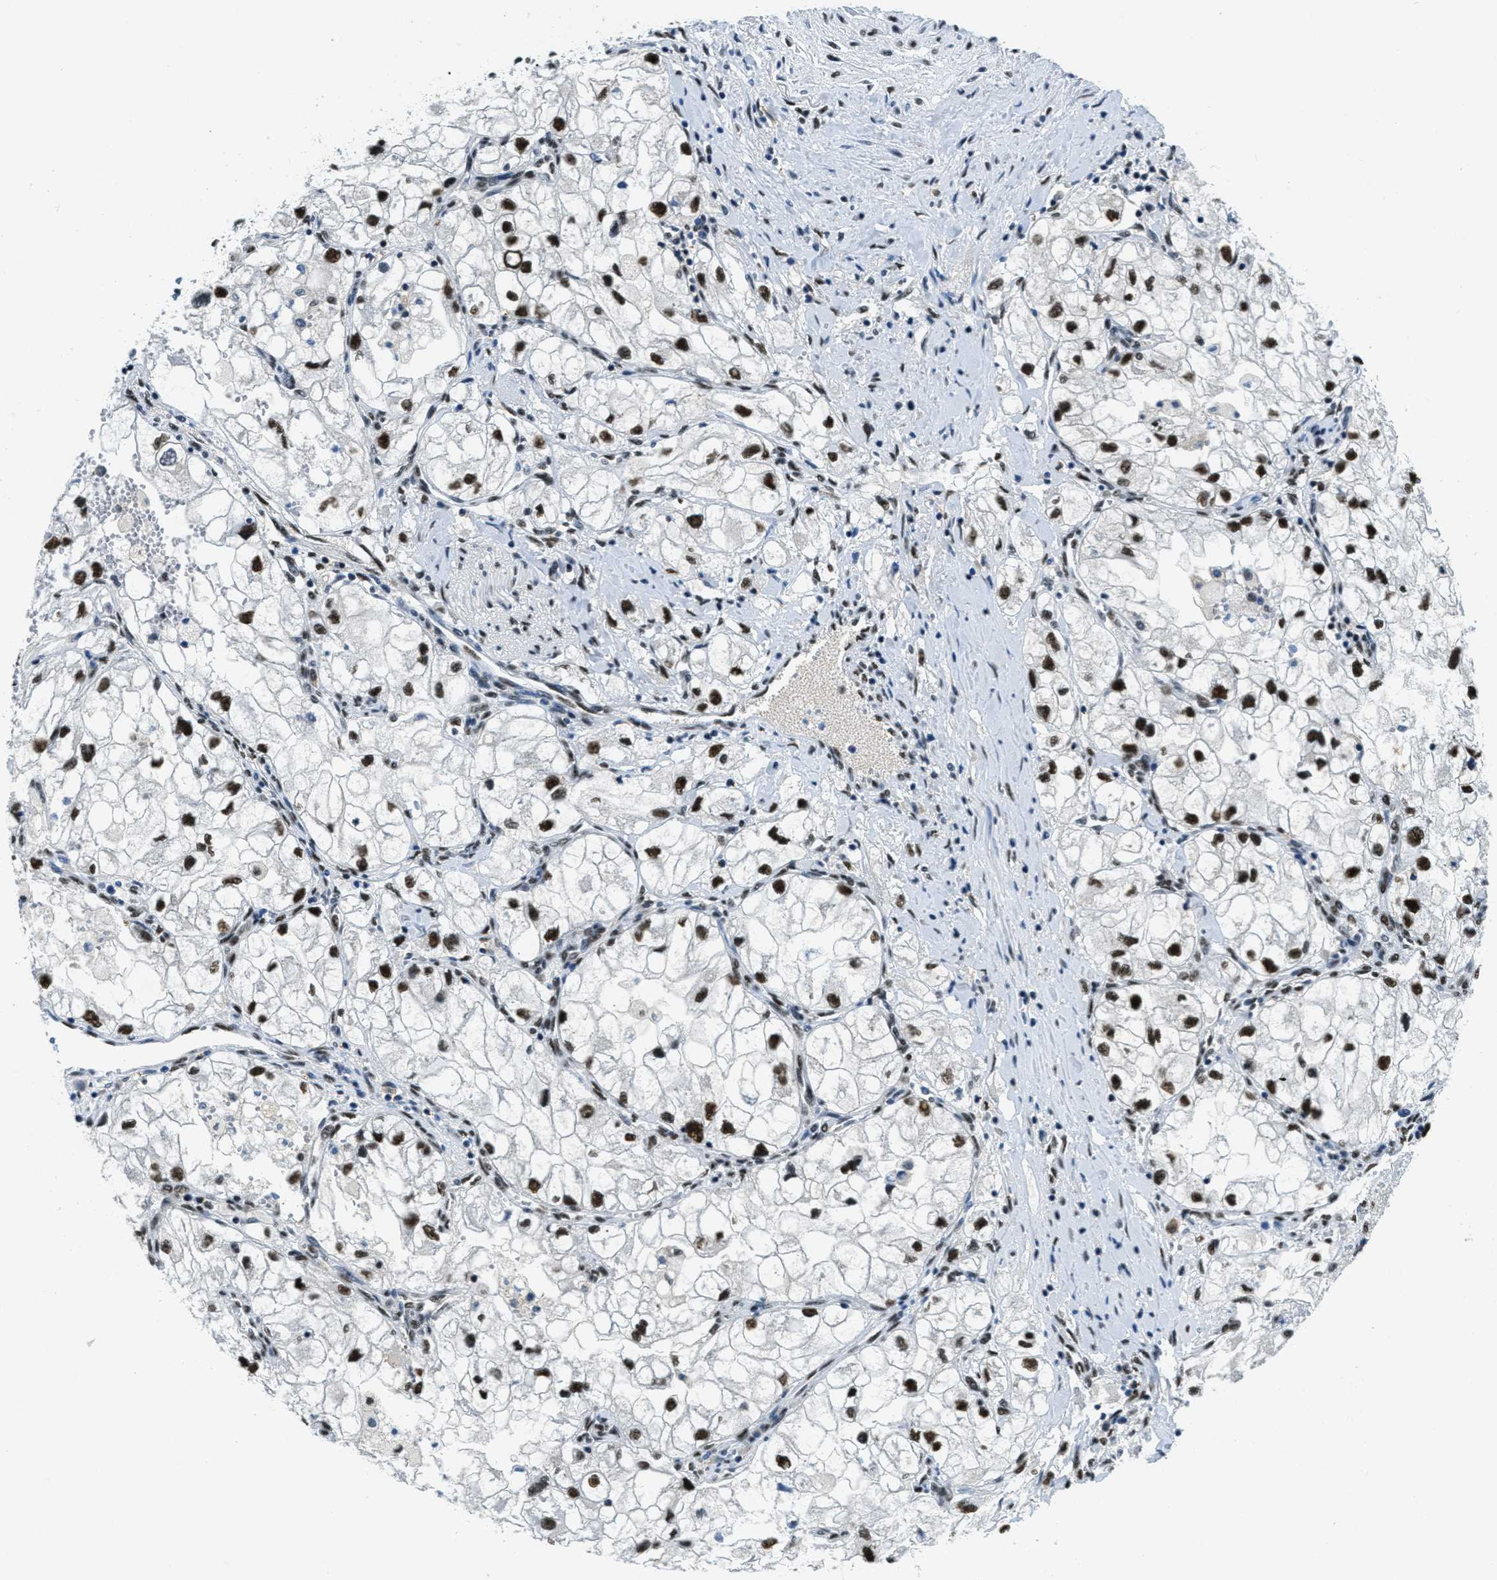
{"staining": {"intensity": "strong", "quantity": ">75%", "location": "nuclear"}, "tissue": "renal cancer", "cell_type": "Tumor cells", "image_type": "cancer", "snomed": [{"axis": "morphology", "description": "Adenocarcinoma, NOS"}, {"axis": "topography", "description": "Kidney"}], "caption": "There is high levels of strong nuclear expression in tumor cells of renal cancer (adenocarcinoma), as demonstrated by immunohistochemical staining (brown color).", "gene": "SSB", "patient": {"sex": "female", "age": 70}}